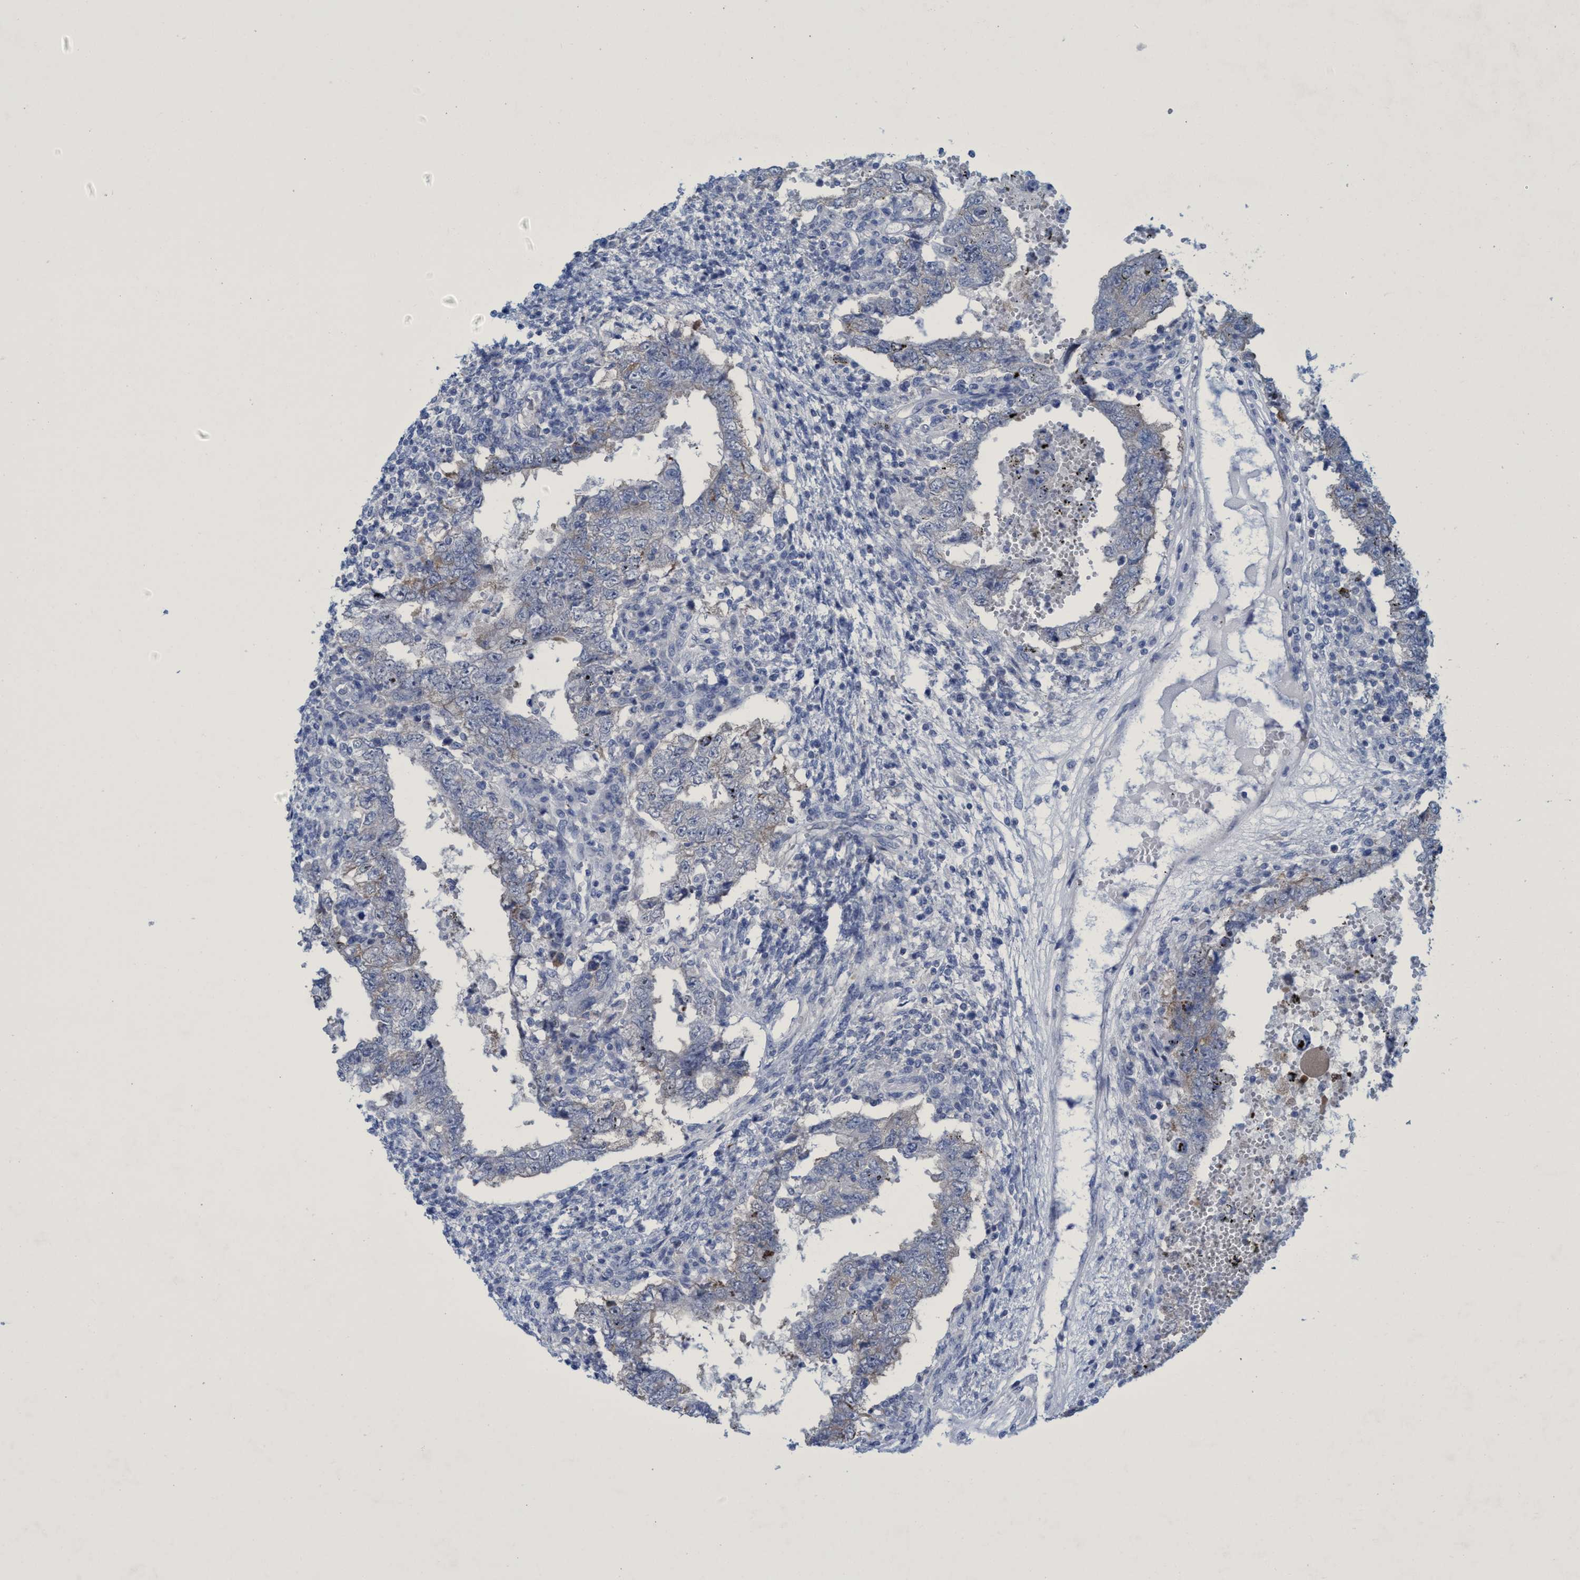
{"staining": {"intensity": "weak", "quantity": "<25%", "location": "cytoplasmic/membranous"}, "tissue": "testis cancer", "cell_type": "Tumor cells", "image_type": "cancer", "snomed": [{"axis": "morphology", "description": "Carcinoma, Embryonal, NOS"}, {"axis": "topography", "description": "Testis"}], "caption": "High magnification brightfield microscopy of testis cancer stained with DAB (brown) and counterstained with hematoxylin (blue): tumor cells show no significant positivity.", "gene": "R3HCC1", "patient": {"sex": "male", "age": 26}}